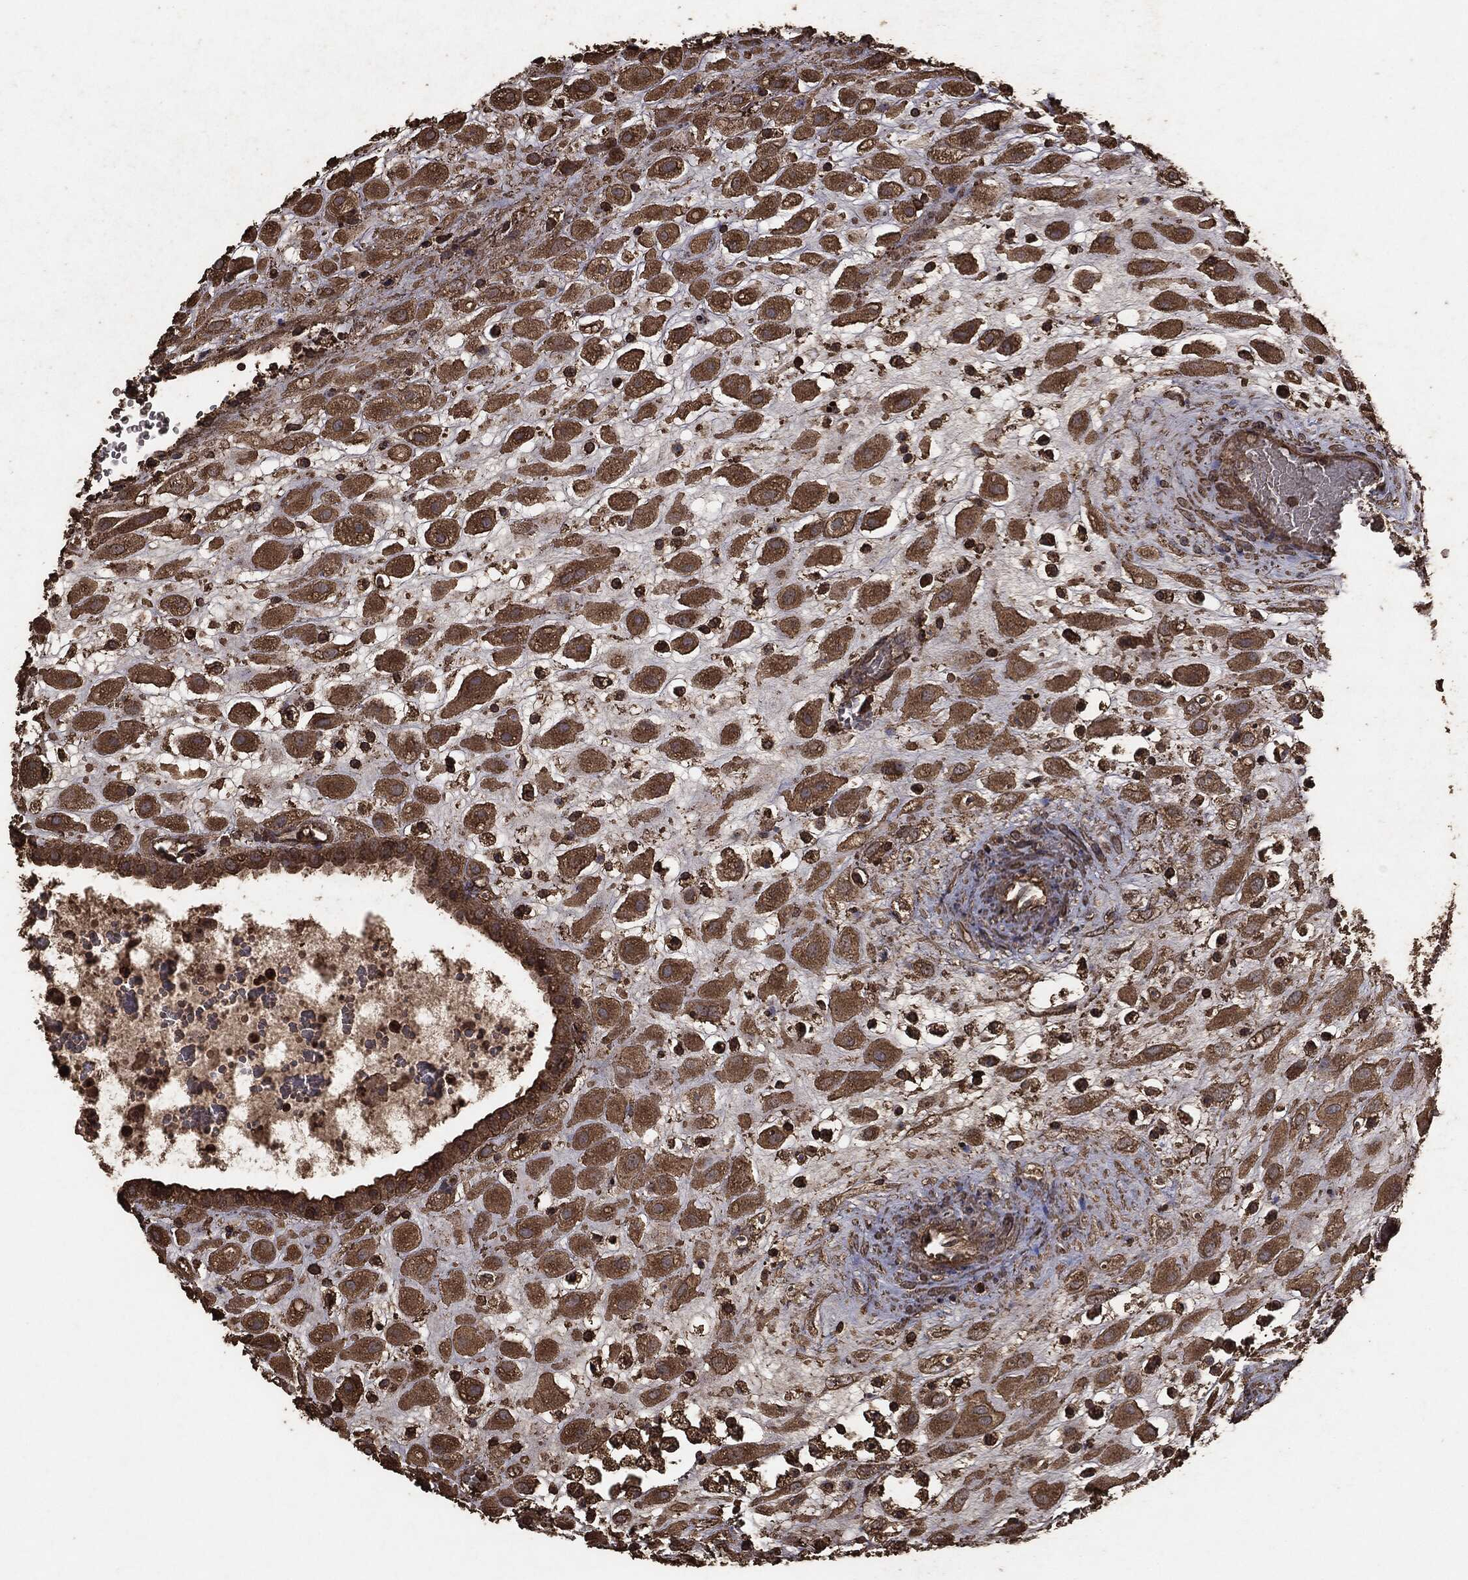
{"staining": {"intensity": "moderate", "quantity": ">75%", "location": "cytoplasmic/membranous"}, "tissue": "placenta", "cell_type": "Decidual cells", "image_type": "normal", "snomed": [{"axis": "morphology", "description": "Normal tissue, NOS"}, {"axis": "topography", "description": "Placenta"}], "caption": "IHC micrograph of benign placenta: placenta stained using IHC demonstrates medium levels of moderate protein expression localized specifically in the cytoplasmic/membranous of decidual cells, appearing as a cytoplasmic/membranous brown color.", "gene": "MTOR", "patient": {"sex": "female", "age": 24}}